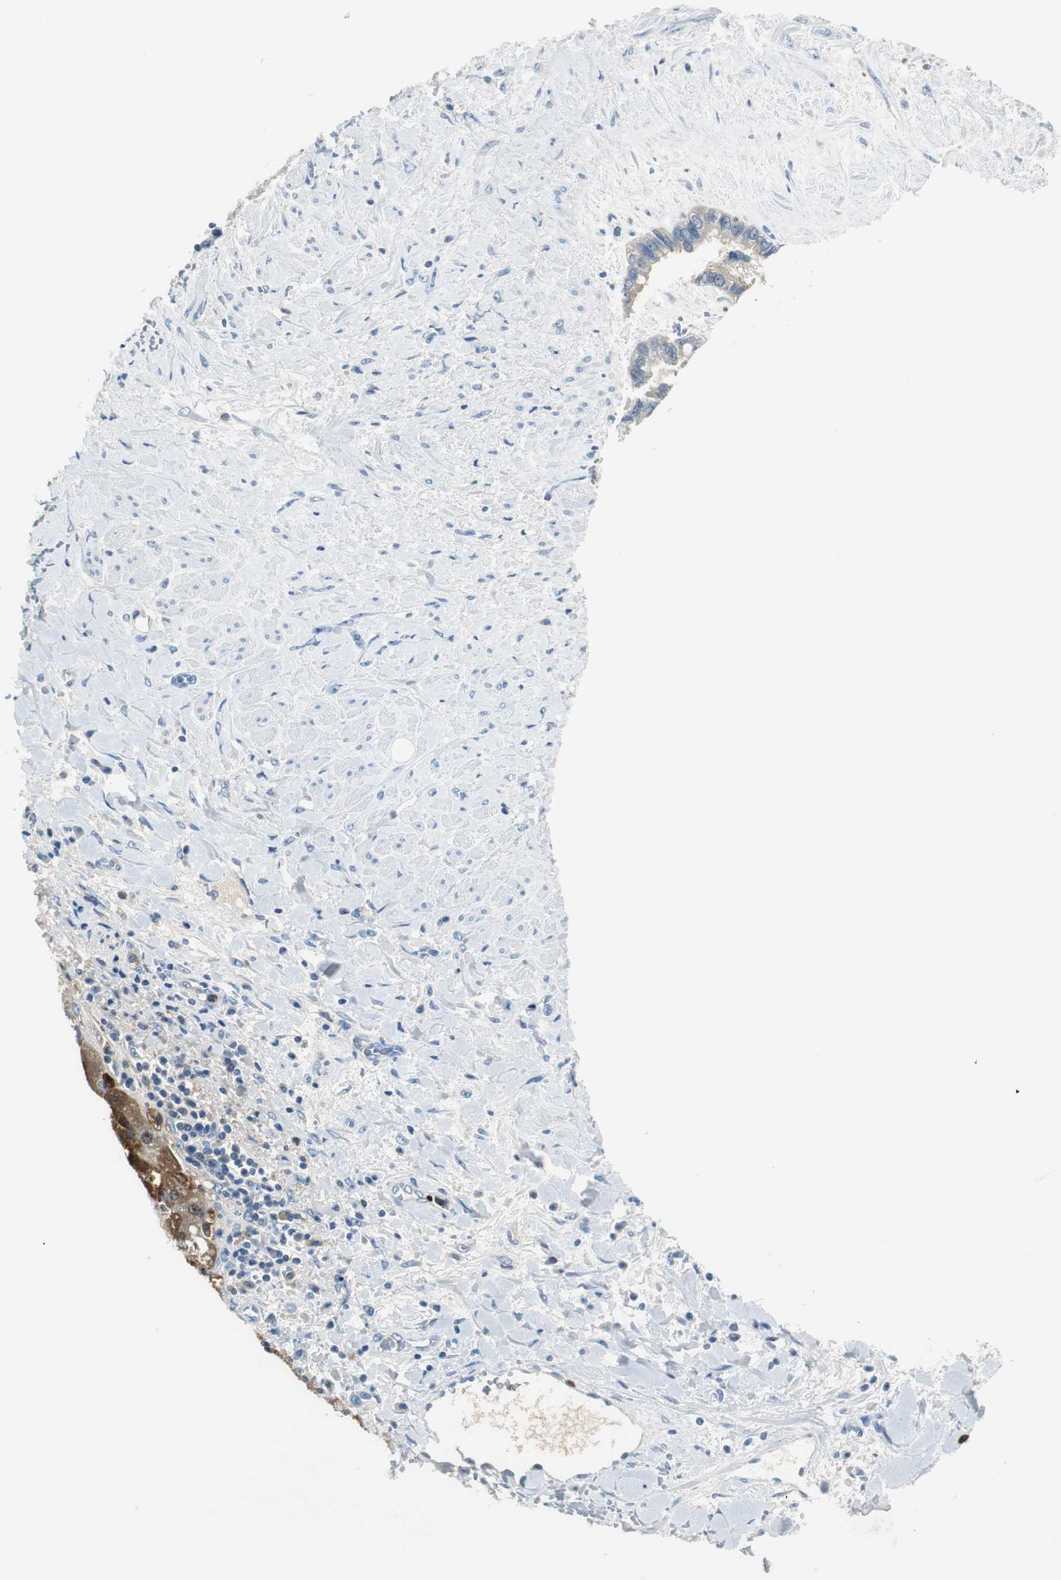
{"staining": {"intensity": "weak", "quantity": "<25%", "location": "cytoplasmic/membranous"}, "tissue": "liver cancer", "cell_type": "Tumor cells", "image_type": "cancer", "snomed": [{"axis": "morphology", "description": "Cholangiocarcinoma"}, {"axis": "topography", "description": "Liver"}], "caption": "High power microscopy image of an immunohistochemistry (IHC) image of liver cancer, revealing no significant positivity in tumor cells.", "gene": "FBP1", "patient": {"sex": "female", "age": 65}}